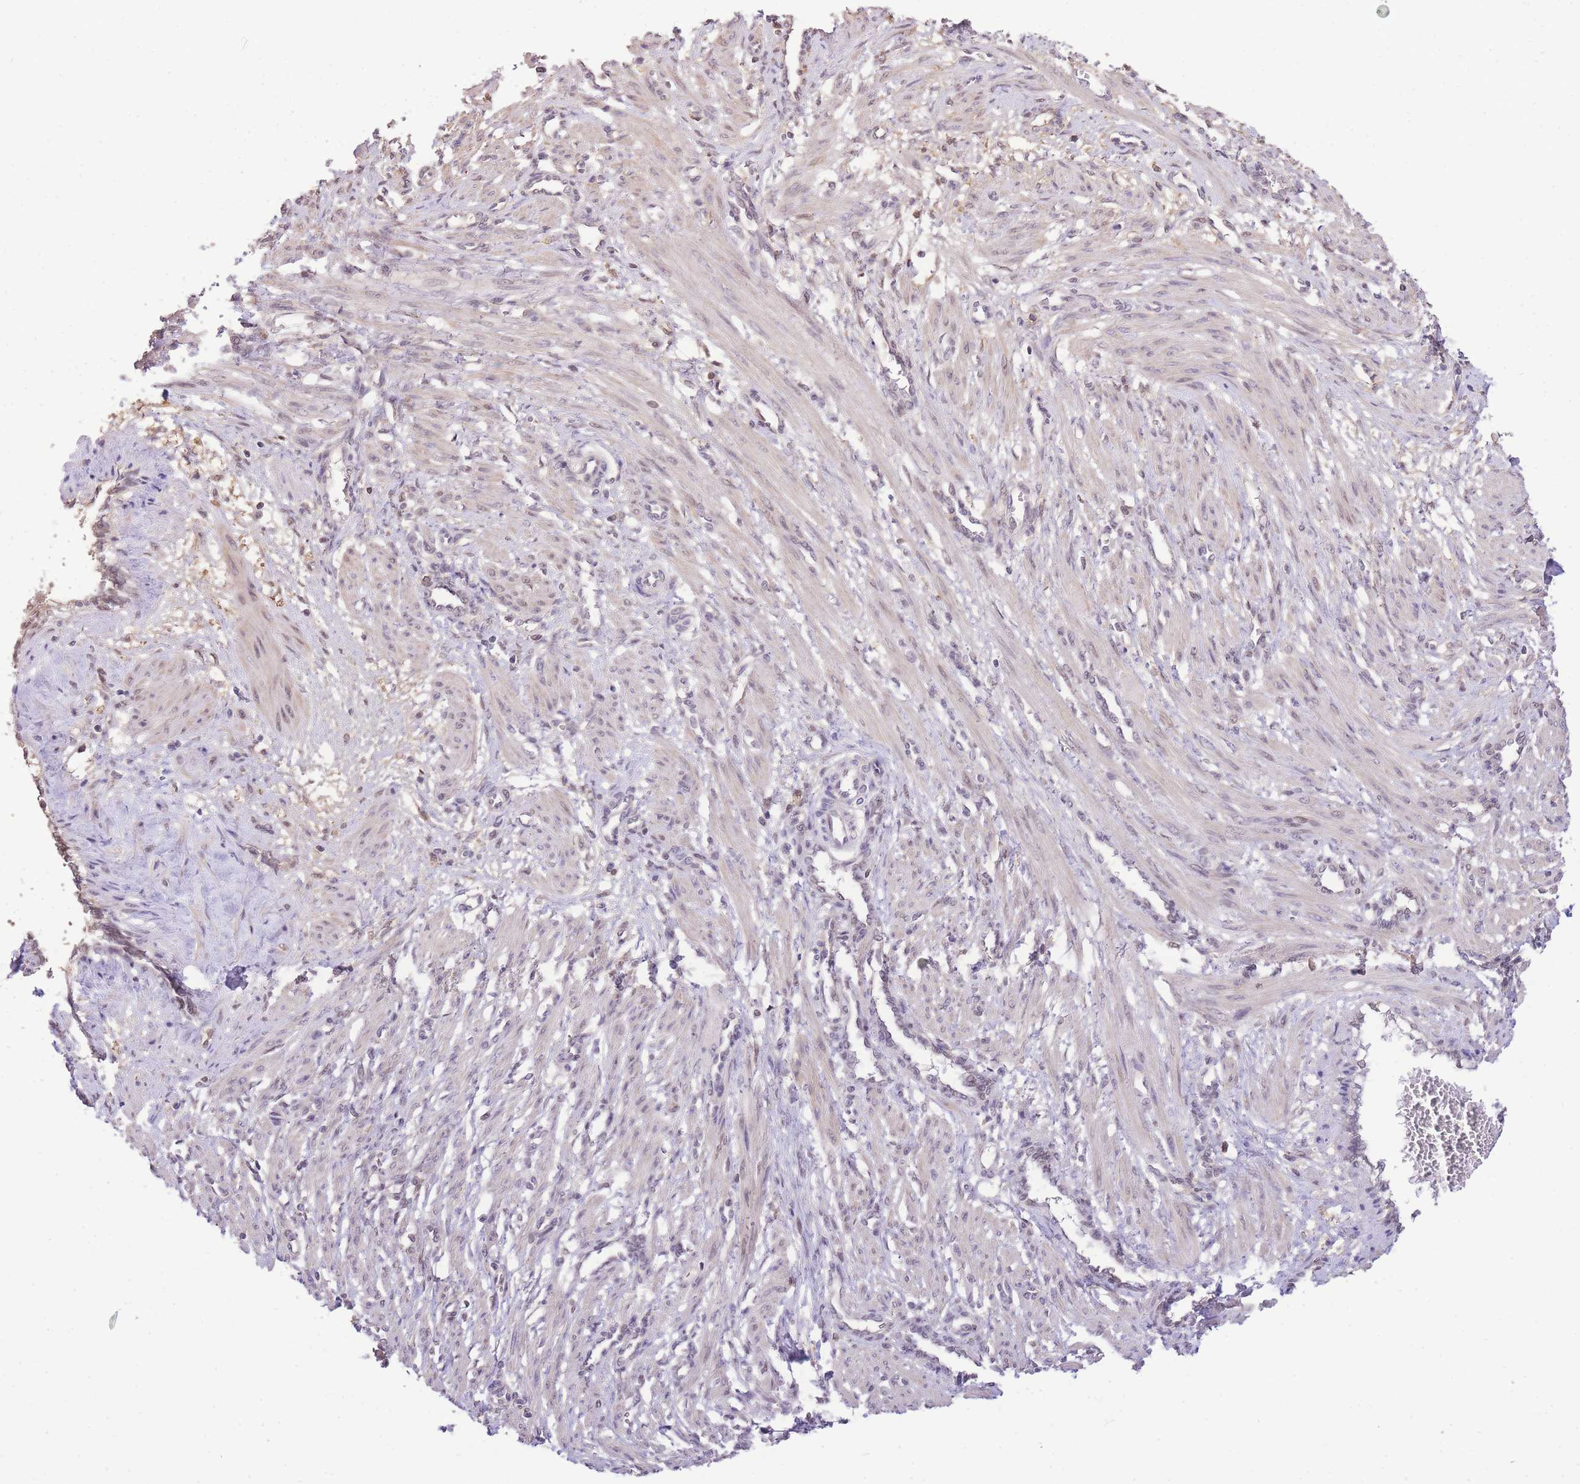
{"staining": {"intensity": "moderate", "quantity": "25%-75%", "location": "nuclear"}, "tissue": "smooth muscle", "cell_type": "Smooth muscle cells", "image_type": "normal", "snomed": [{"axis": "morphology", "description": "Normal tissue, NOS"}, {"axis": "topography", "description": "Endometrium"}], "caption": "Protein analysis of benign smooth muscle demonstrates moderate nuclear staining in about 25%-75% of smooth muscle cells. The staining was performed using DAB to visualize the protein expression in brown, while the nuclei were stained in blue with hematoxylin (Magnification: 20x).", "gene": "UBXN7", "patient": {"sex": "female", "age": 33}}